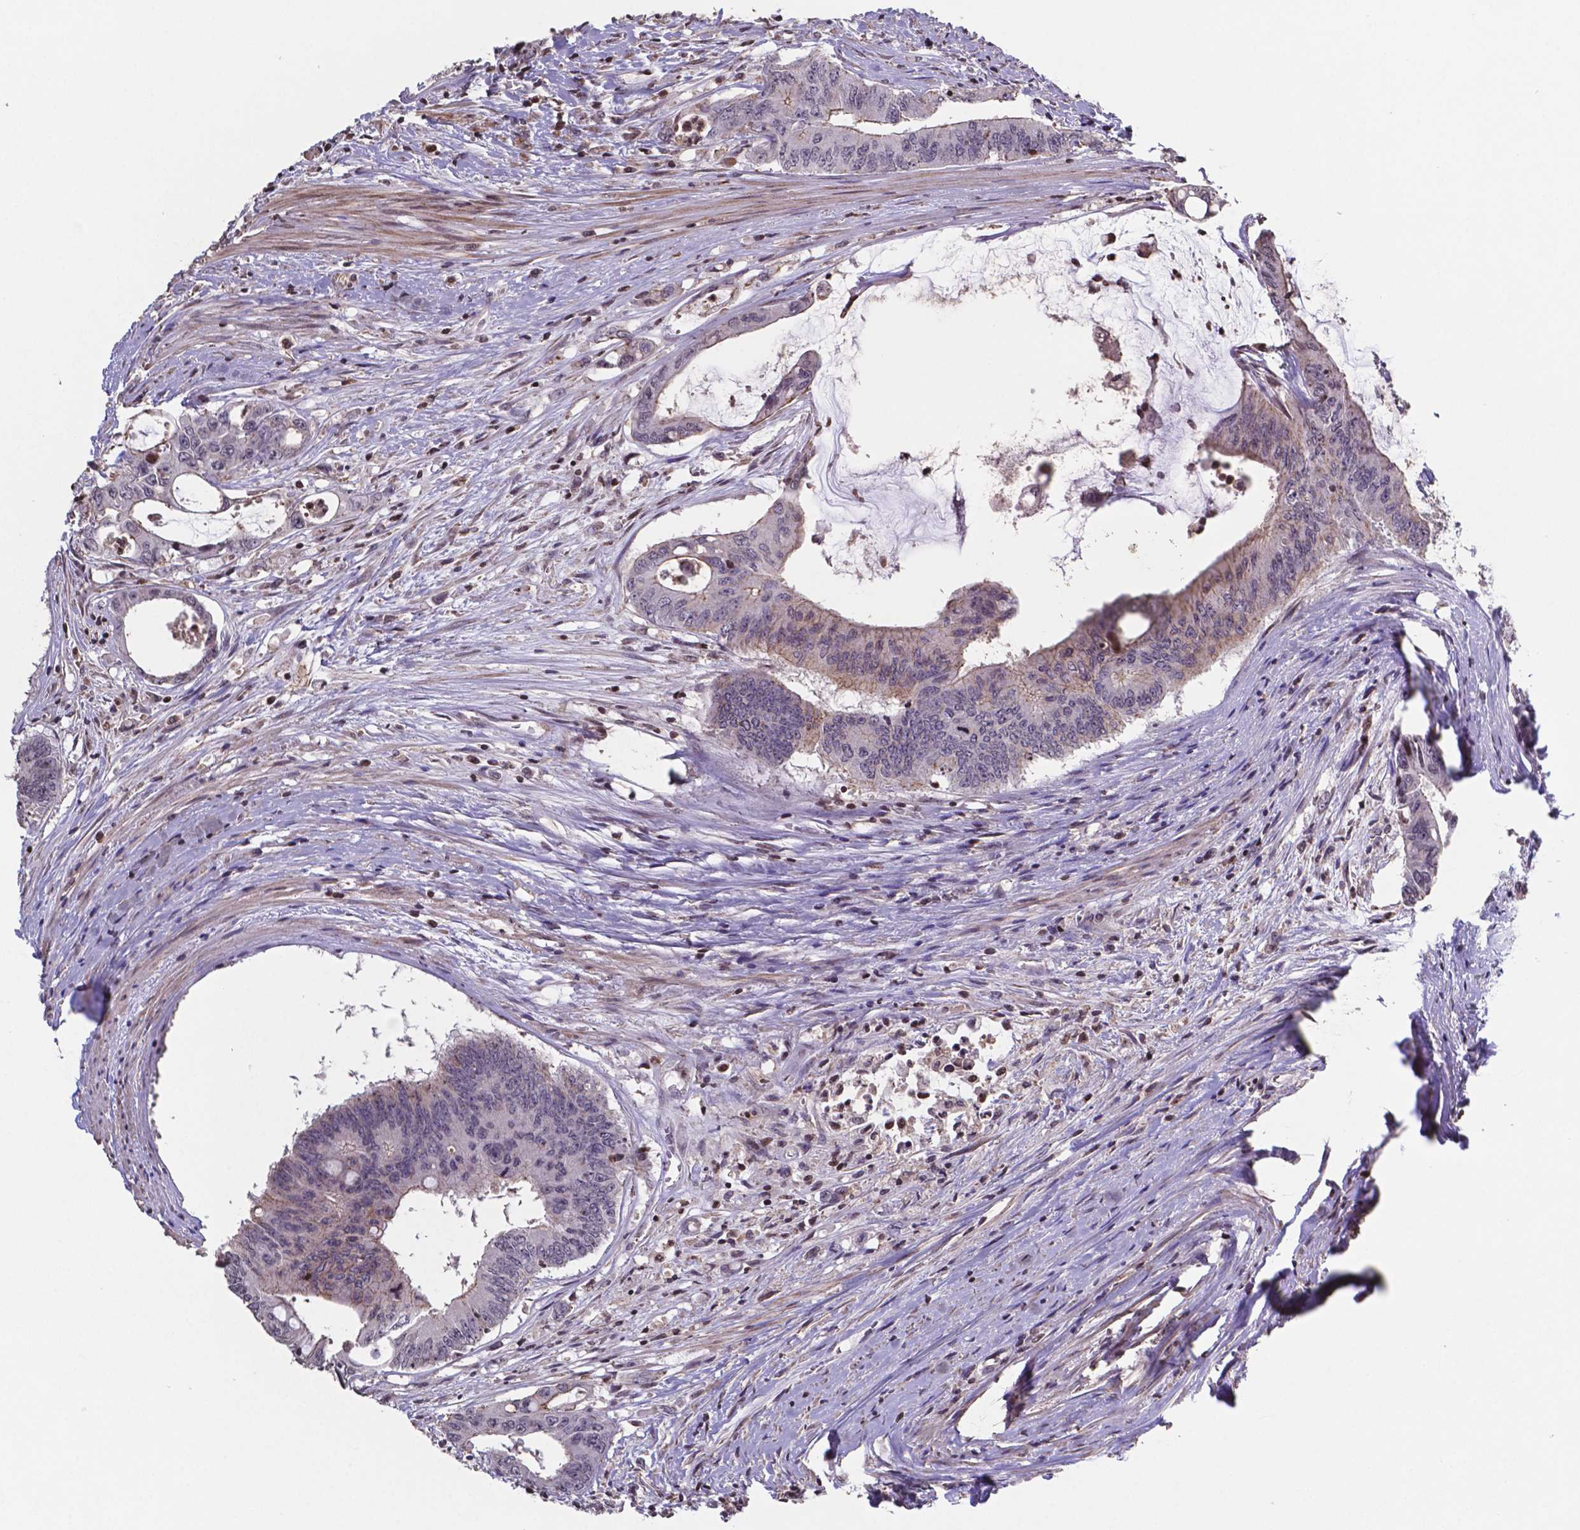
{"staining": {"intensity": "weak", "quantity": "<25%", "location": "cytoplasmic/membranous"}, "tissue": "colorectal cancer", "cell_type": "Tumor cells", "image_type": "cancer", "snomed": [{"axis": "morphology", "description": "Adenocarcinoma, NOS"}, {"axis": "topography", "description": "Rectum"}], "caption": "Tumor cells show no significant expression in adenocarcinoma (colorectal).", "gene": "MLC1", "patient": {"sex": "male", "age": 59}}